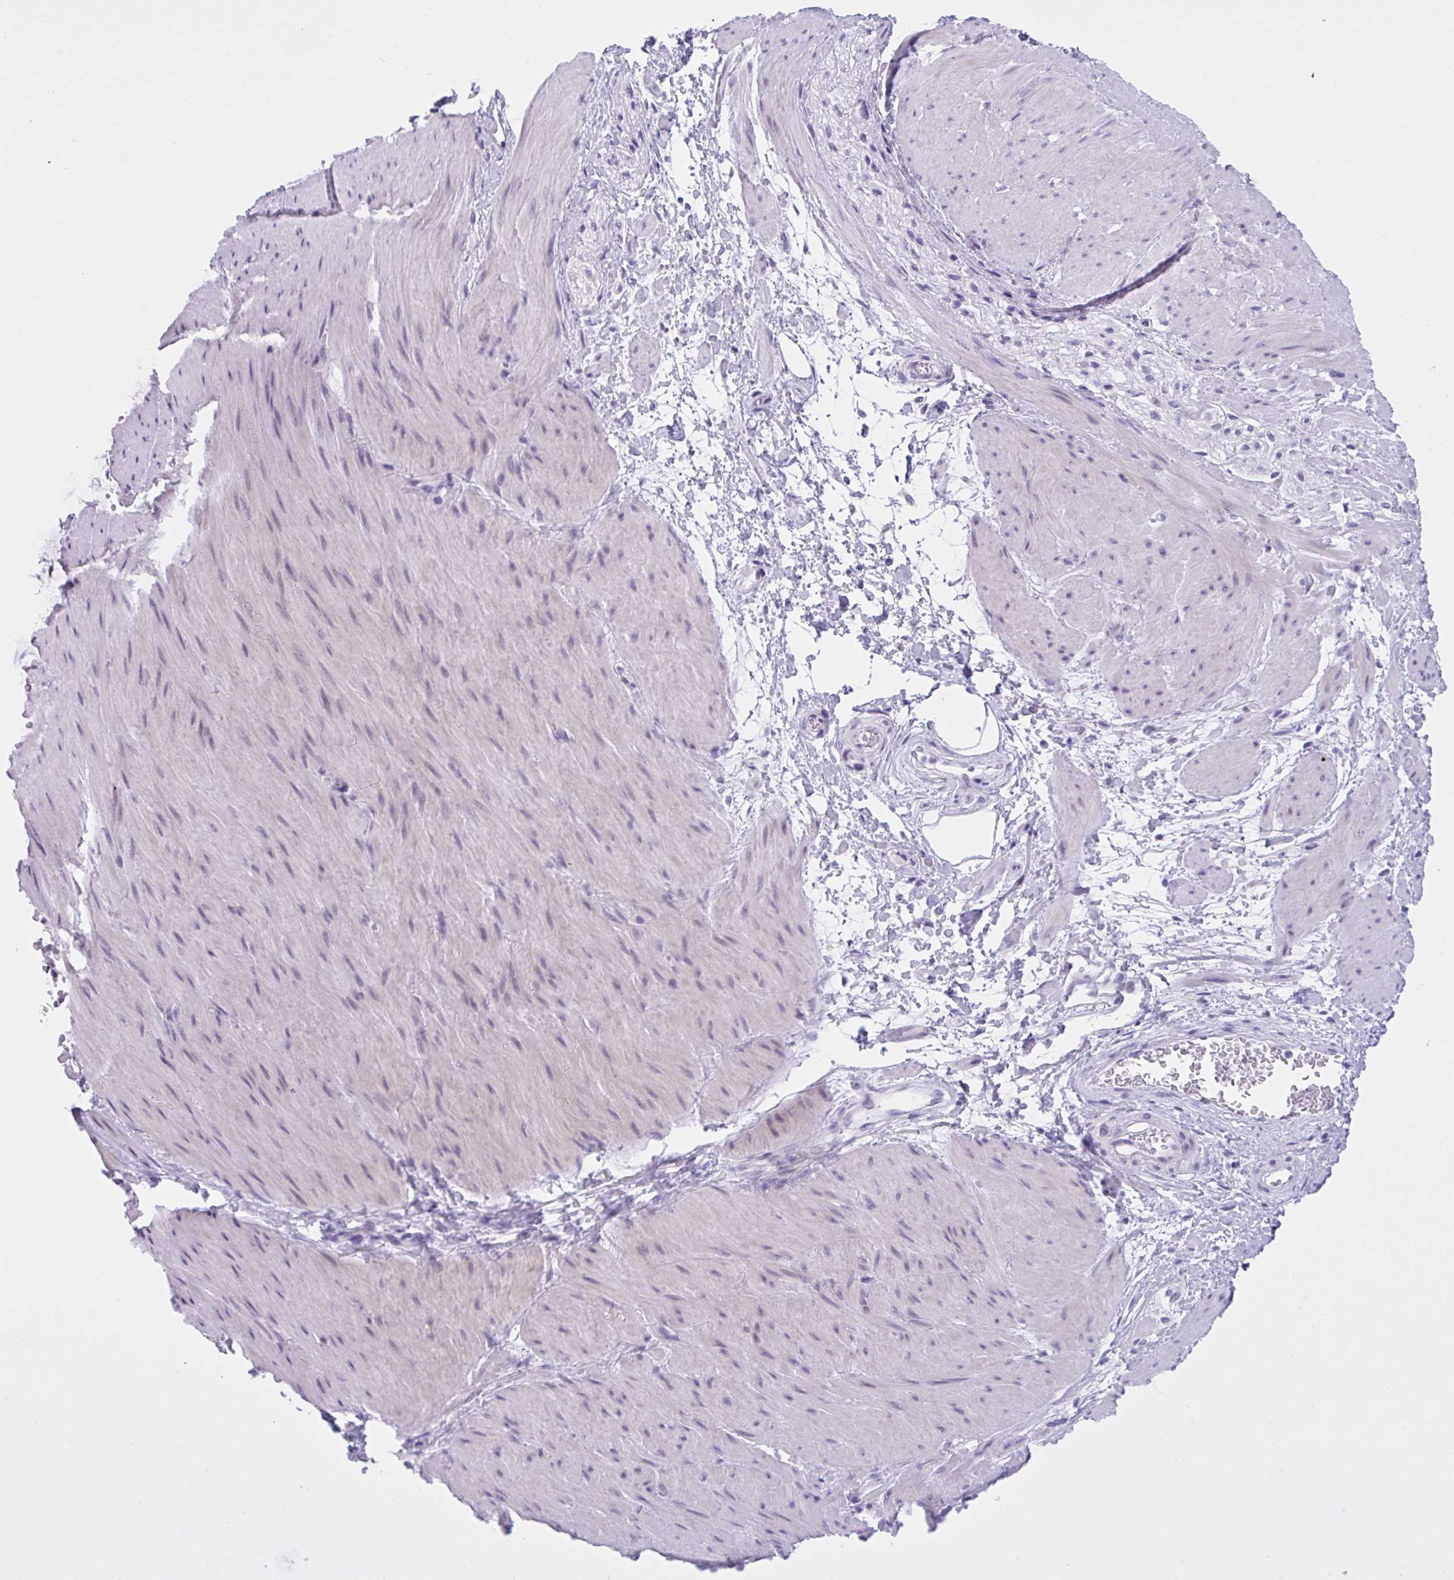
{"staining": {"intensity": "negative", "quantity": "none", "location": "none"}, "tissue": "smooth muscle", "cell_type": "Smooth muscle cells", "image_type": "normal", "snomed": [{"axis": "morphology", "description": "Normal tissue, NOS"}, {"axis": "topography", "description": "Smooth muscle"}, {"axis": "topography", "description": "Rectum"}], "caption": "IHC of benign human smooth muscle demonstrates no staining in smooth muscle cells. Nuclei are stained in blue.", "gene": "YBX2", "patient": {"sex": "male", "age": 53}}